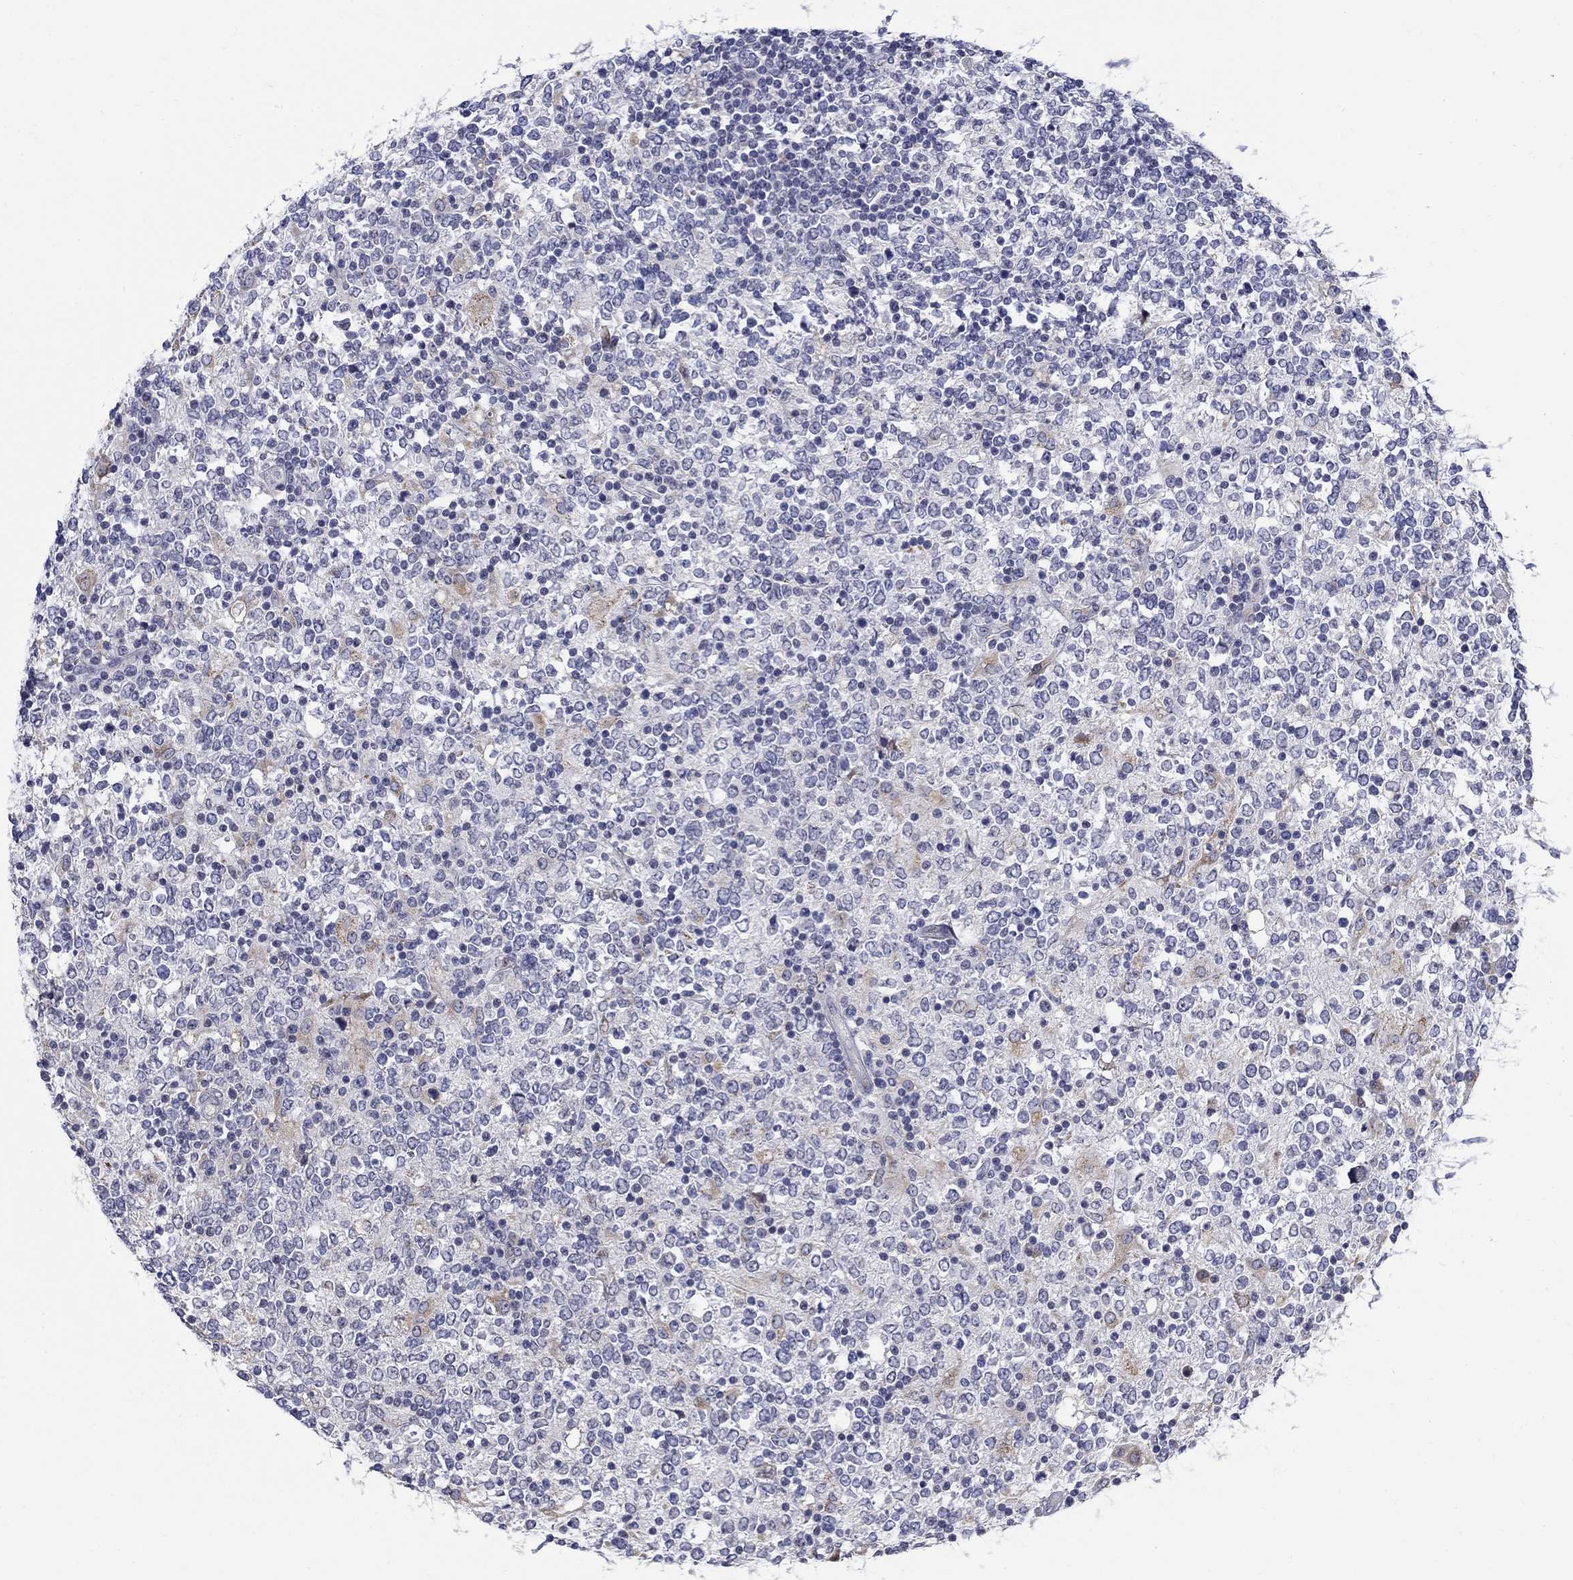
{"staining": {"intensity": "negative", "quantity": "none", "location": "none"}, "tissue": "lymphoma", "cell_type": "Tumor cells", "image_type": "cancer", "snomed": [{"axis": "morphology", "description": "Malignant lymphoma, non-Hodgkin's type, High grade"}, {"axis": "topography", "description": "Lymph node"}], "caption": "This is an IHC micrograph of human lymphoma. There is no positivity in tumor cells.", "gene": "ABCA4", "patient": {"sex": "female", "age": 84}}